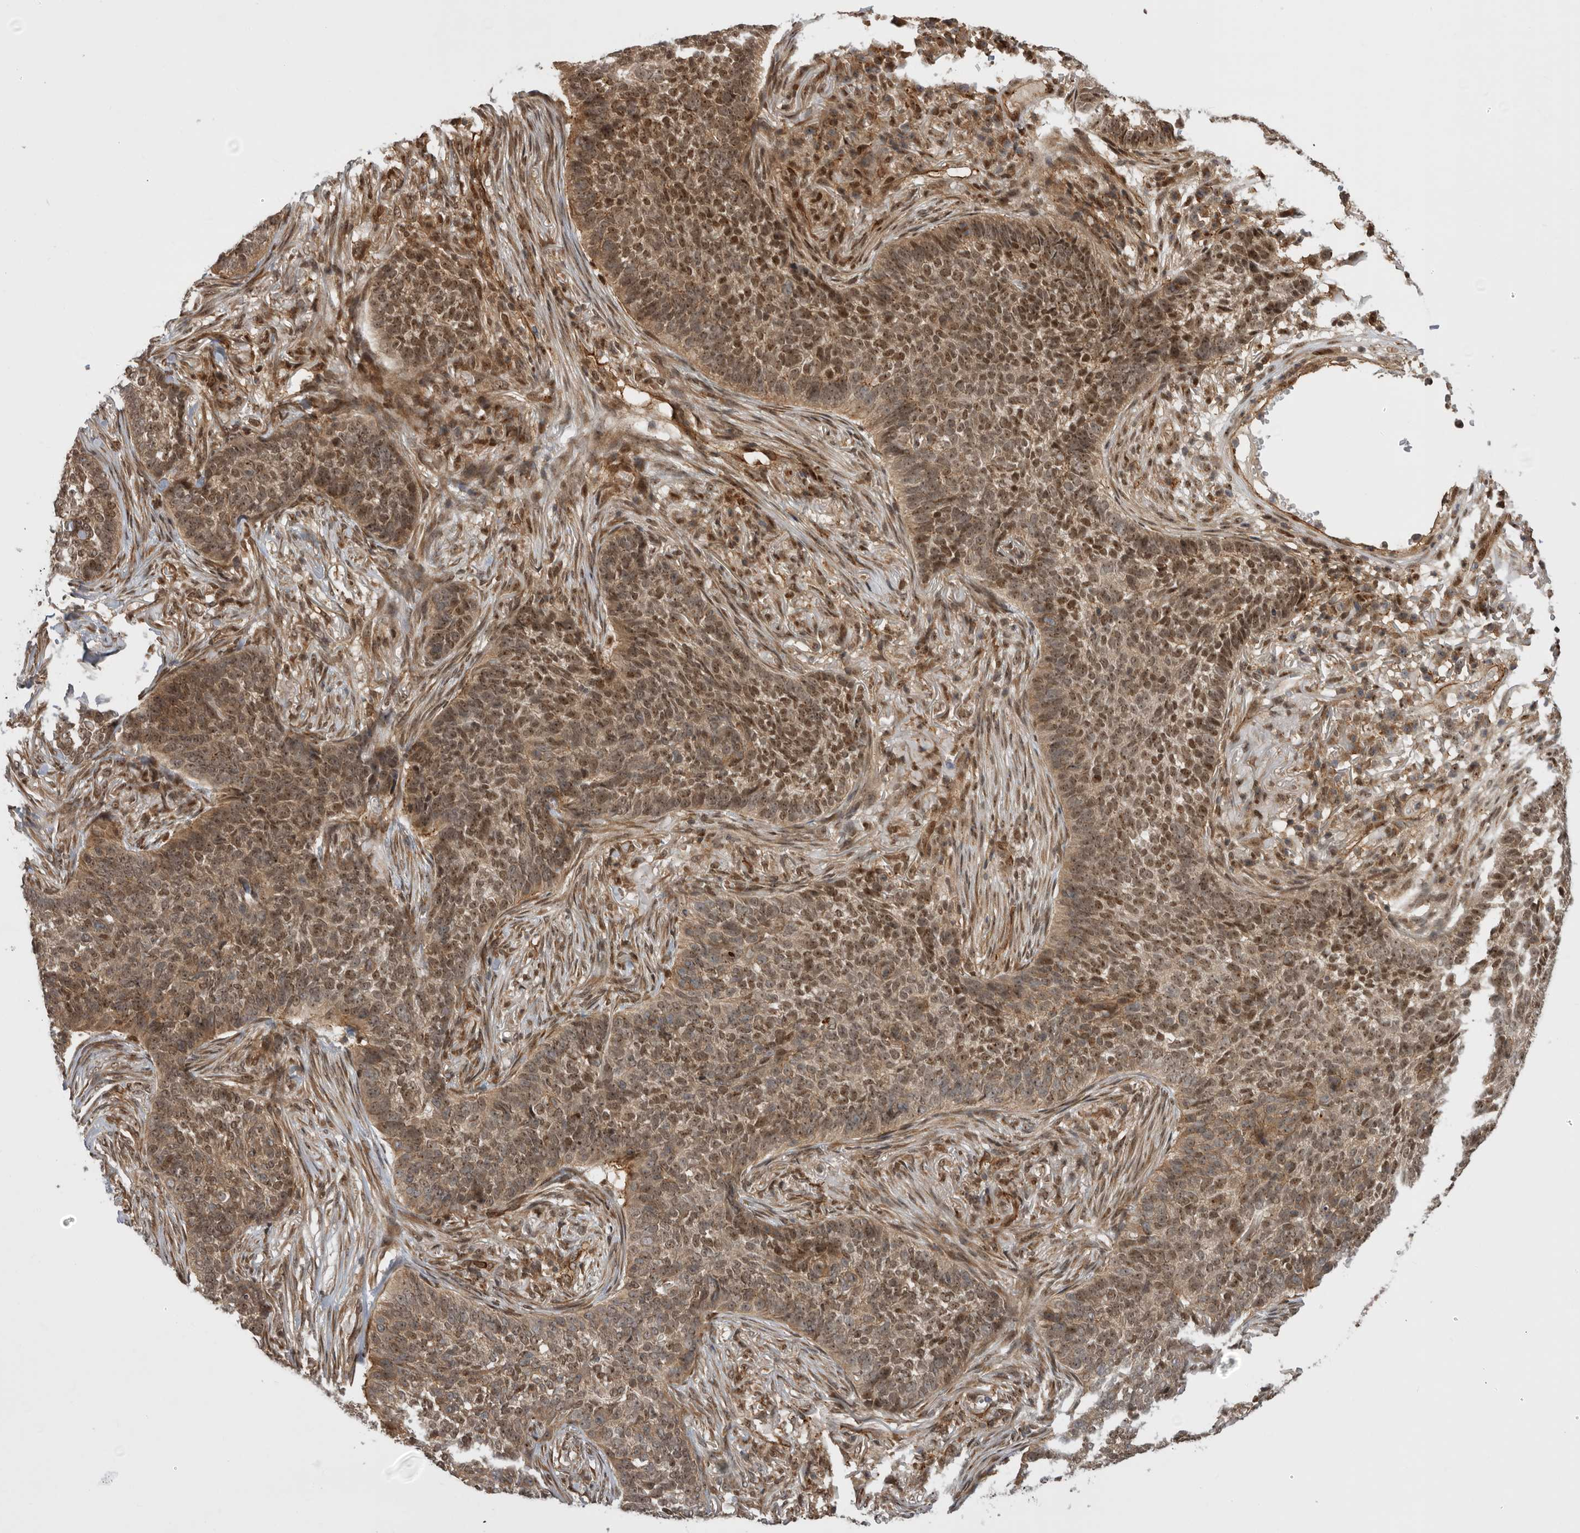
{"staining": {"intensity": "moderate", "quantity": ">75%", "location": "nuclear"}, "tissue": "skin cancer", "cell_type": "Tumor cells", "image_type": "cancer", "snomed": [{"axis": "morphology", "description": "Basal cell carcinoma"}, {"axis": "topography", "description": "Skin"}], "caption": "Moderate nuclear protein positivity is present in approximately >75% of tumor cells in skin cancer (basal cell carcinoma).", "gene": "DHDDS", "patient": {"sex": "male", "age": 85}}